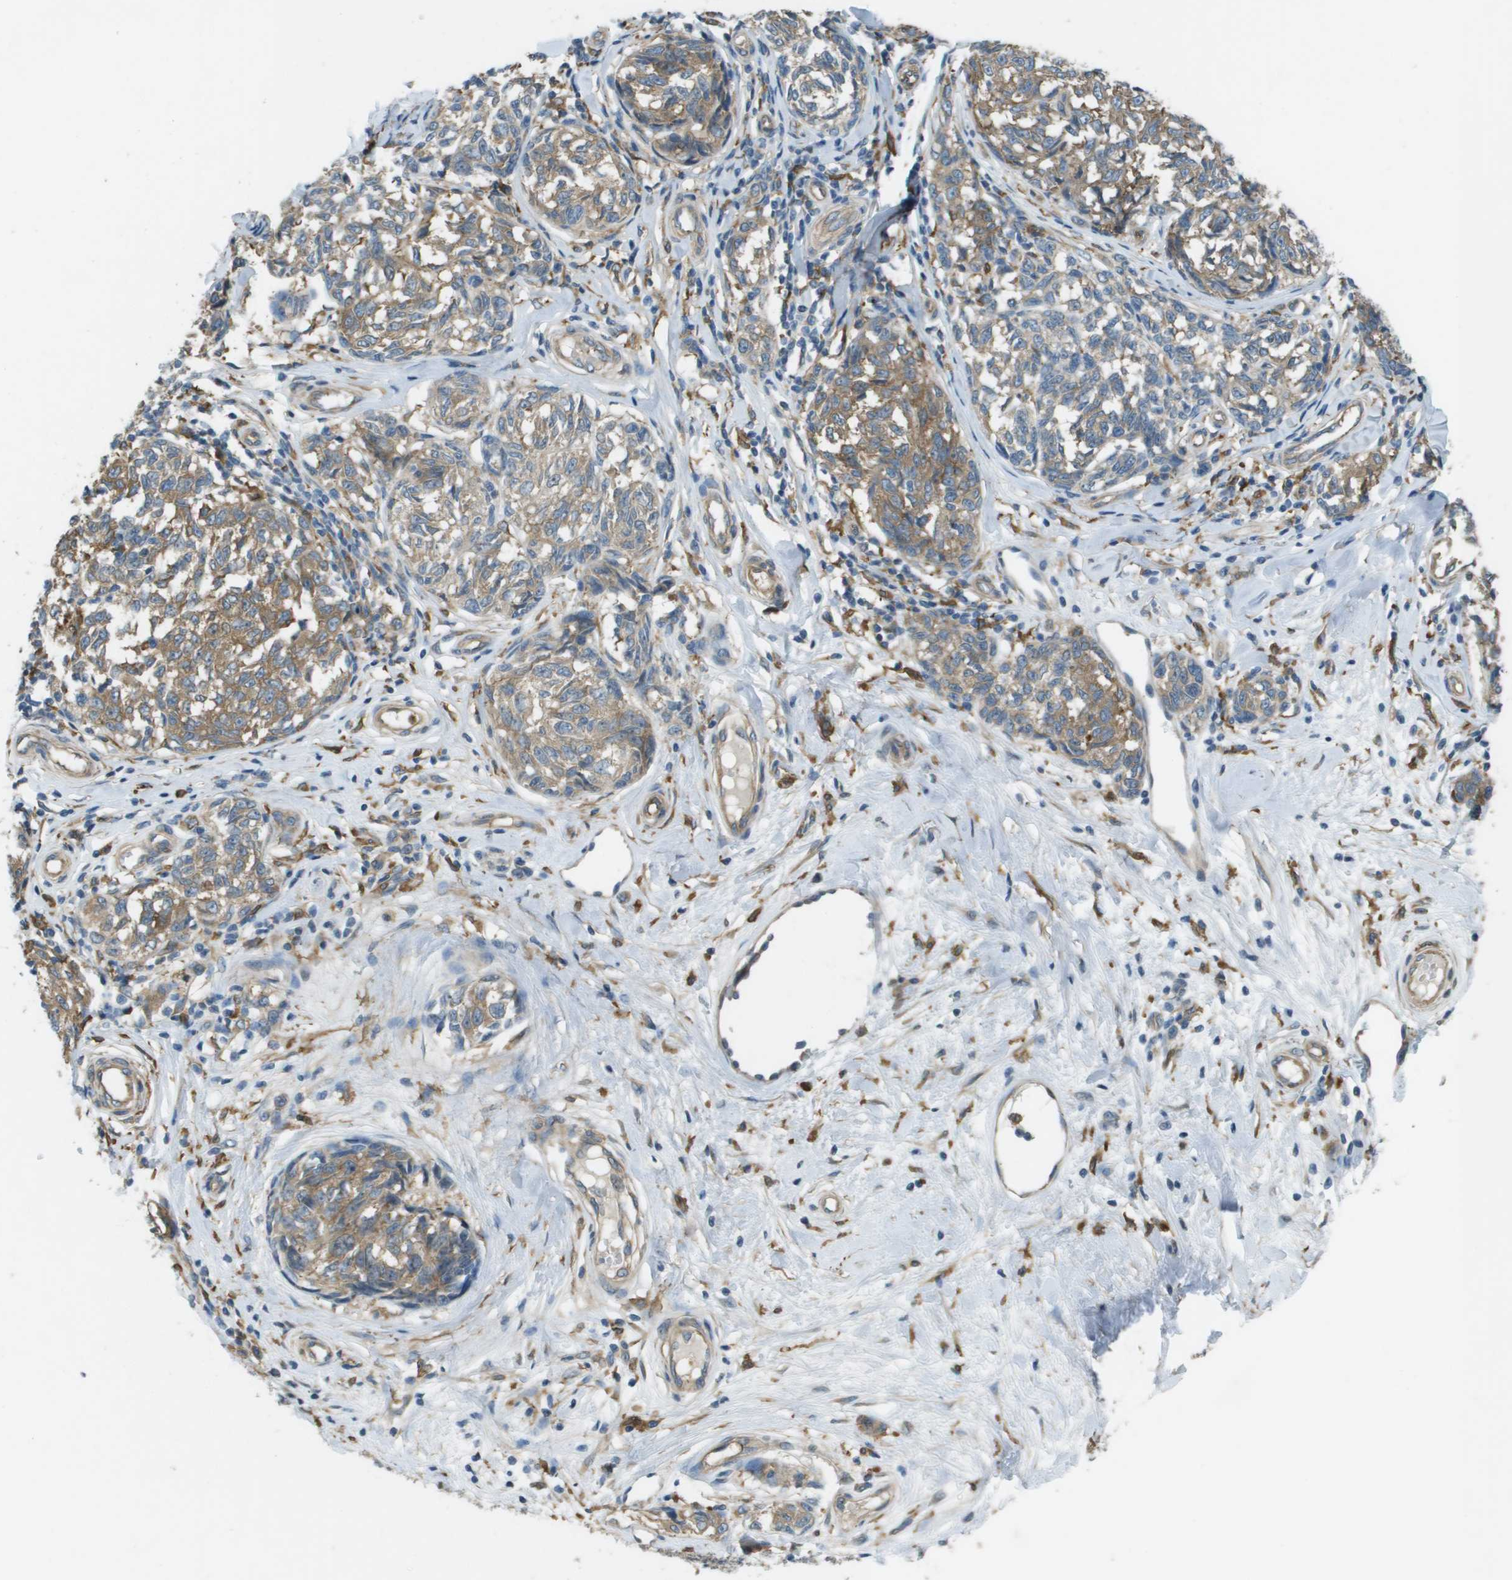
{"staining": {"intensity": "moderate", "quantity": "25%-75%", "location": "cytoplasmic/membranous"}, "tissue": "melanoma", "cell_type": "Tumor cells", "image_type": "cancer", "snomed": [{"axis": "morphology", "description": "Malignant melanoma, NOS"}, {"axis": "topography", "description": "Skin"}], "caption": "High-magnification brightfield microscopy of malignant melanoma stained with DAB (3,3'-diaminobenzidine) (brown) and counterstained with hematoxylin (blue). tumor cells exhibit moderate cytoplasmic/membranous staining is appreciated in approximately25%-75% of cells. The protein is stained brown, and the nuclei are stained in blue (DAB IHC with brightfield microscopy, high magnification).", "gene": "CORO1B", "patient": {"sex": "female", "age": 64}}